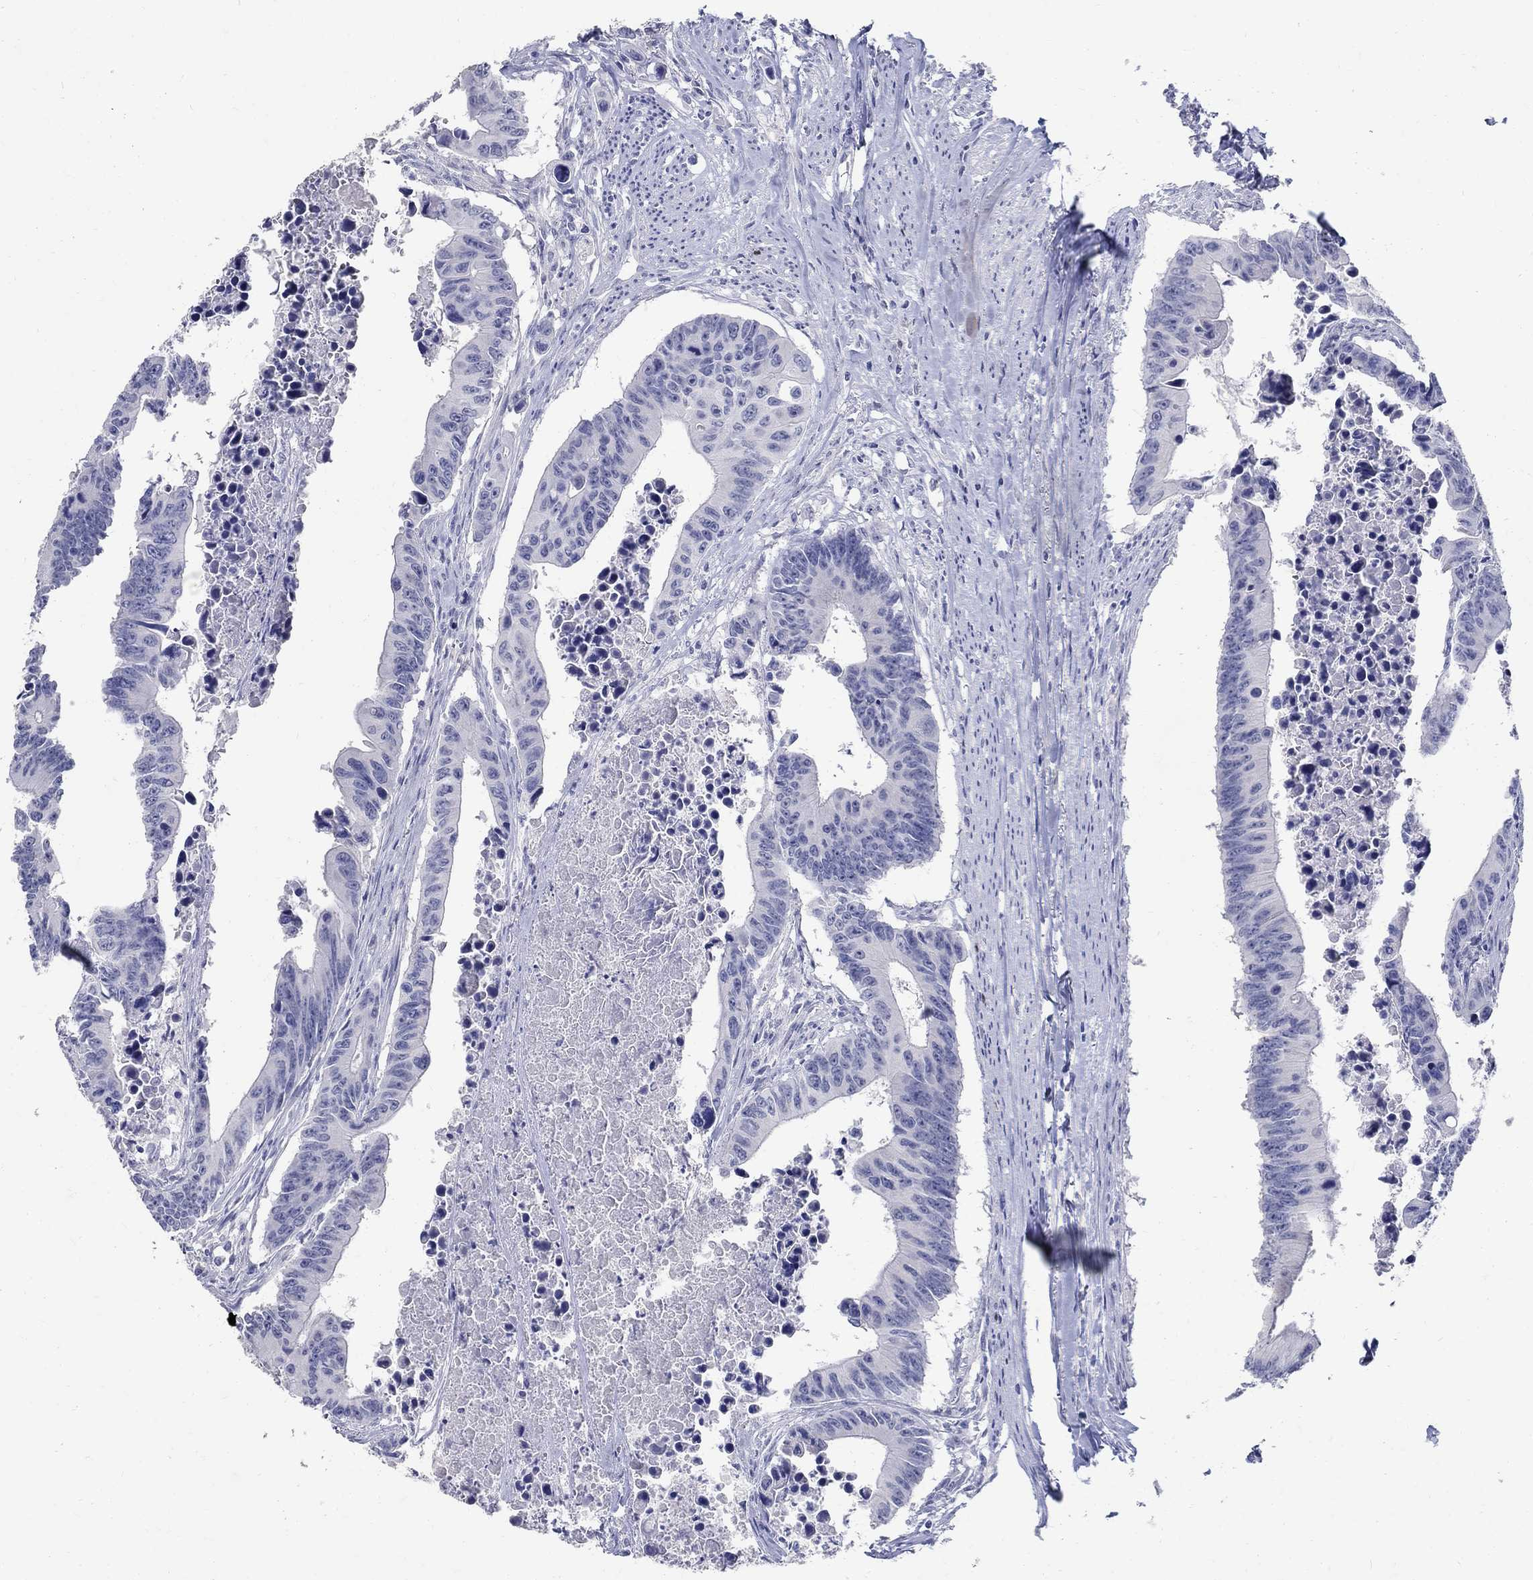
{"staining": {"intensity": "negative", "quantity": "none", "location": "none"}, "tissue": "colorectal cancer", "cell_type": "Tumor cells", "image_type": "cancer", "snomed": [{"axis": "morphology", "description": "Adenocarcinoma, NOS"}, {"axis": "topography", "description": "Colon"}], "caption": "A micrograph of colorectal cancer (adenocarcinoma) stained for a protein displays no brown staining in tumor cells.", "gene": "SOX2", "patient": {"sex": "female", "age": 87}}